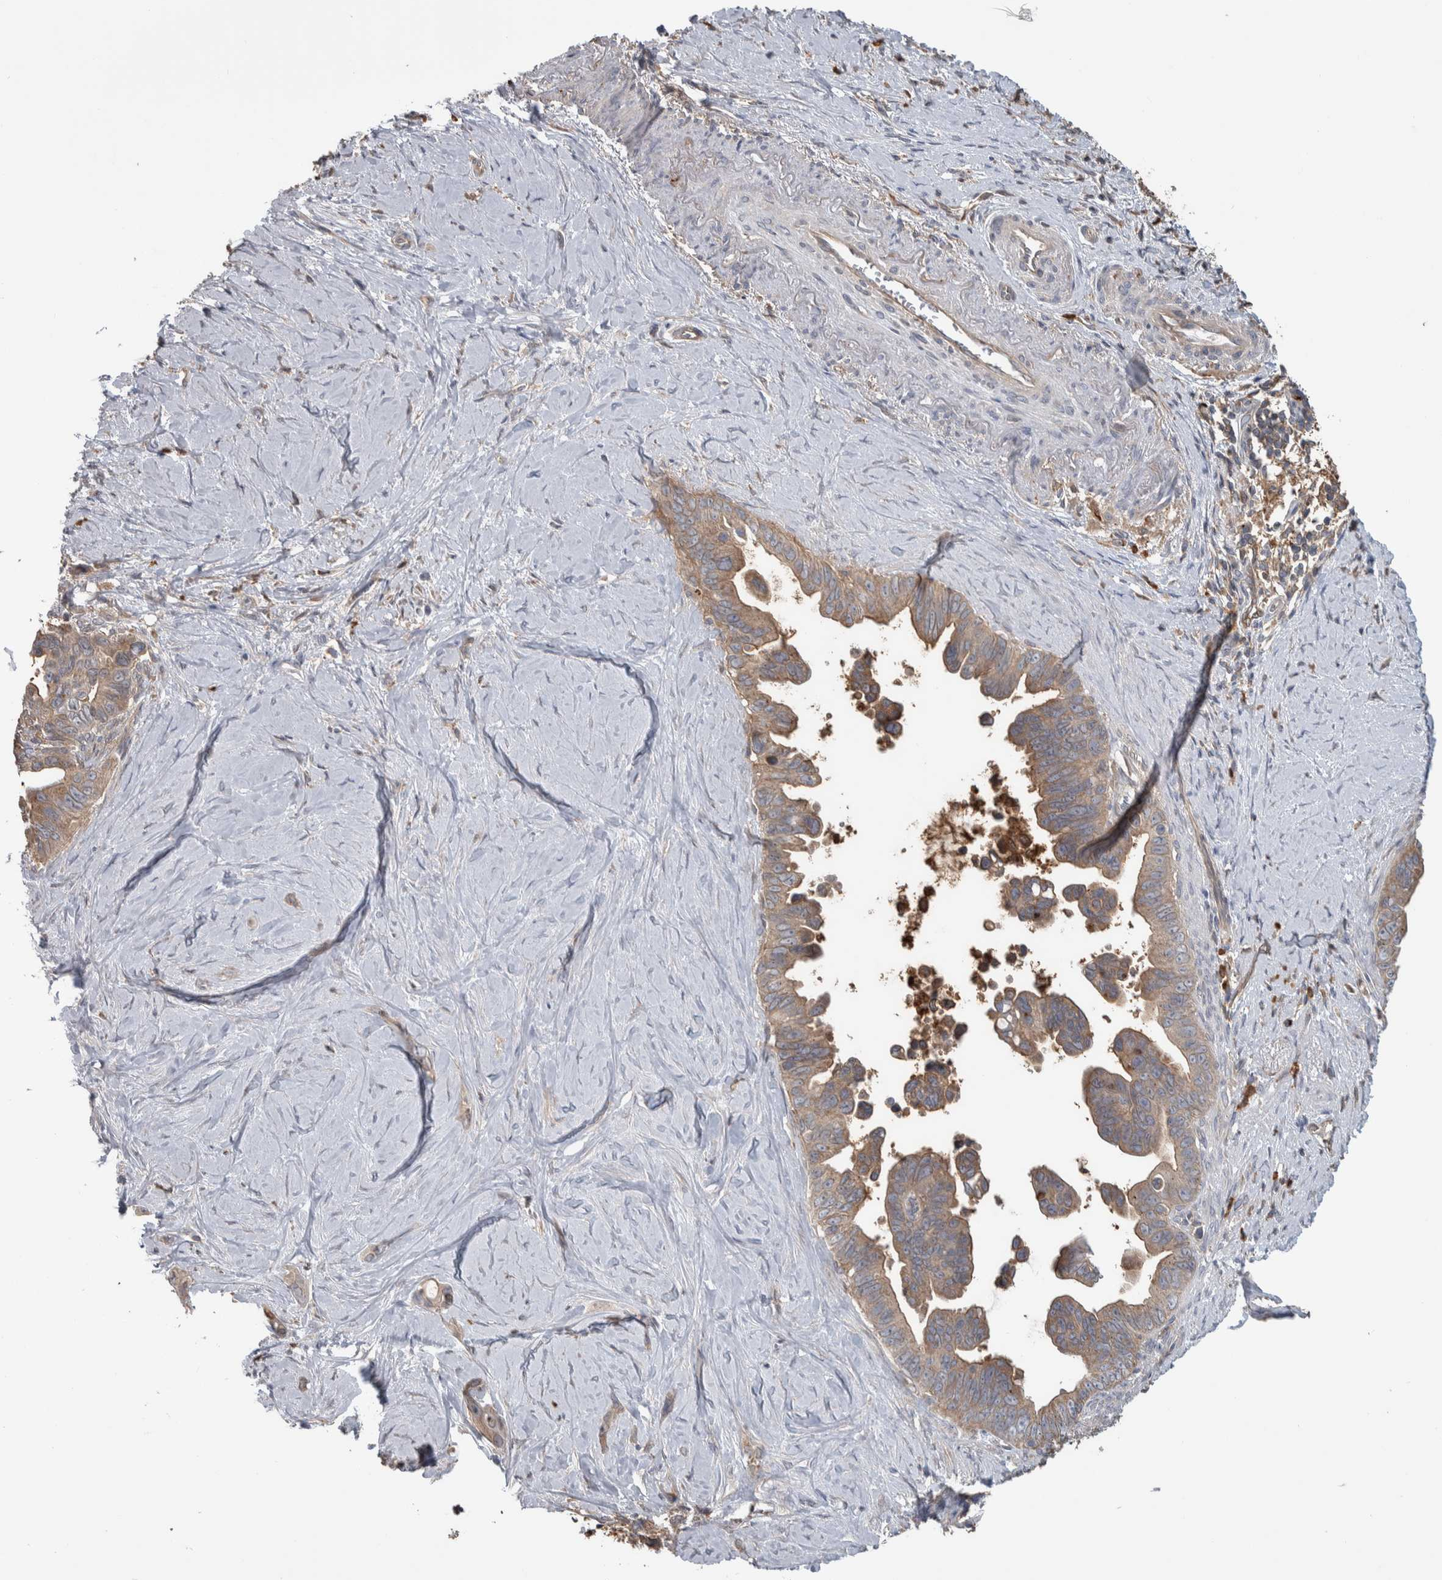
{"staining": {"intensity": "weak", "quantity": ">75%", "location": "cytoplasmic/membranous"}, "tissue": "pancreatic cancer", "cell_type": "Tumor cells", "image_type": "cancer", "snomed": [{"axis": "morphology", "description": "Adenocarcinoma, NOS"}, {"axis": "topography", "description": "Pancreas"}], "caption": "An IHC micrograph of neoplastic tissue is shown. Protein staining in brown labels weak cytoplasmic/membranous positivity in pancreatic cancer within tumor cells.", "gene": "SDCBP", "patient": {"sex": "female", "age": 72}}